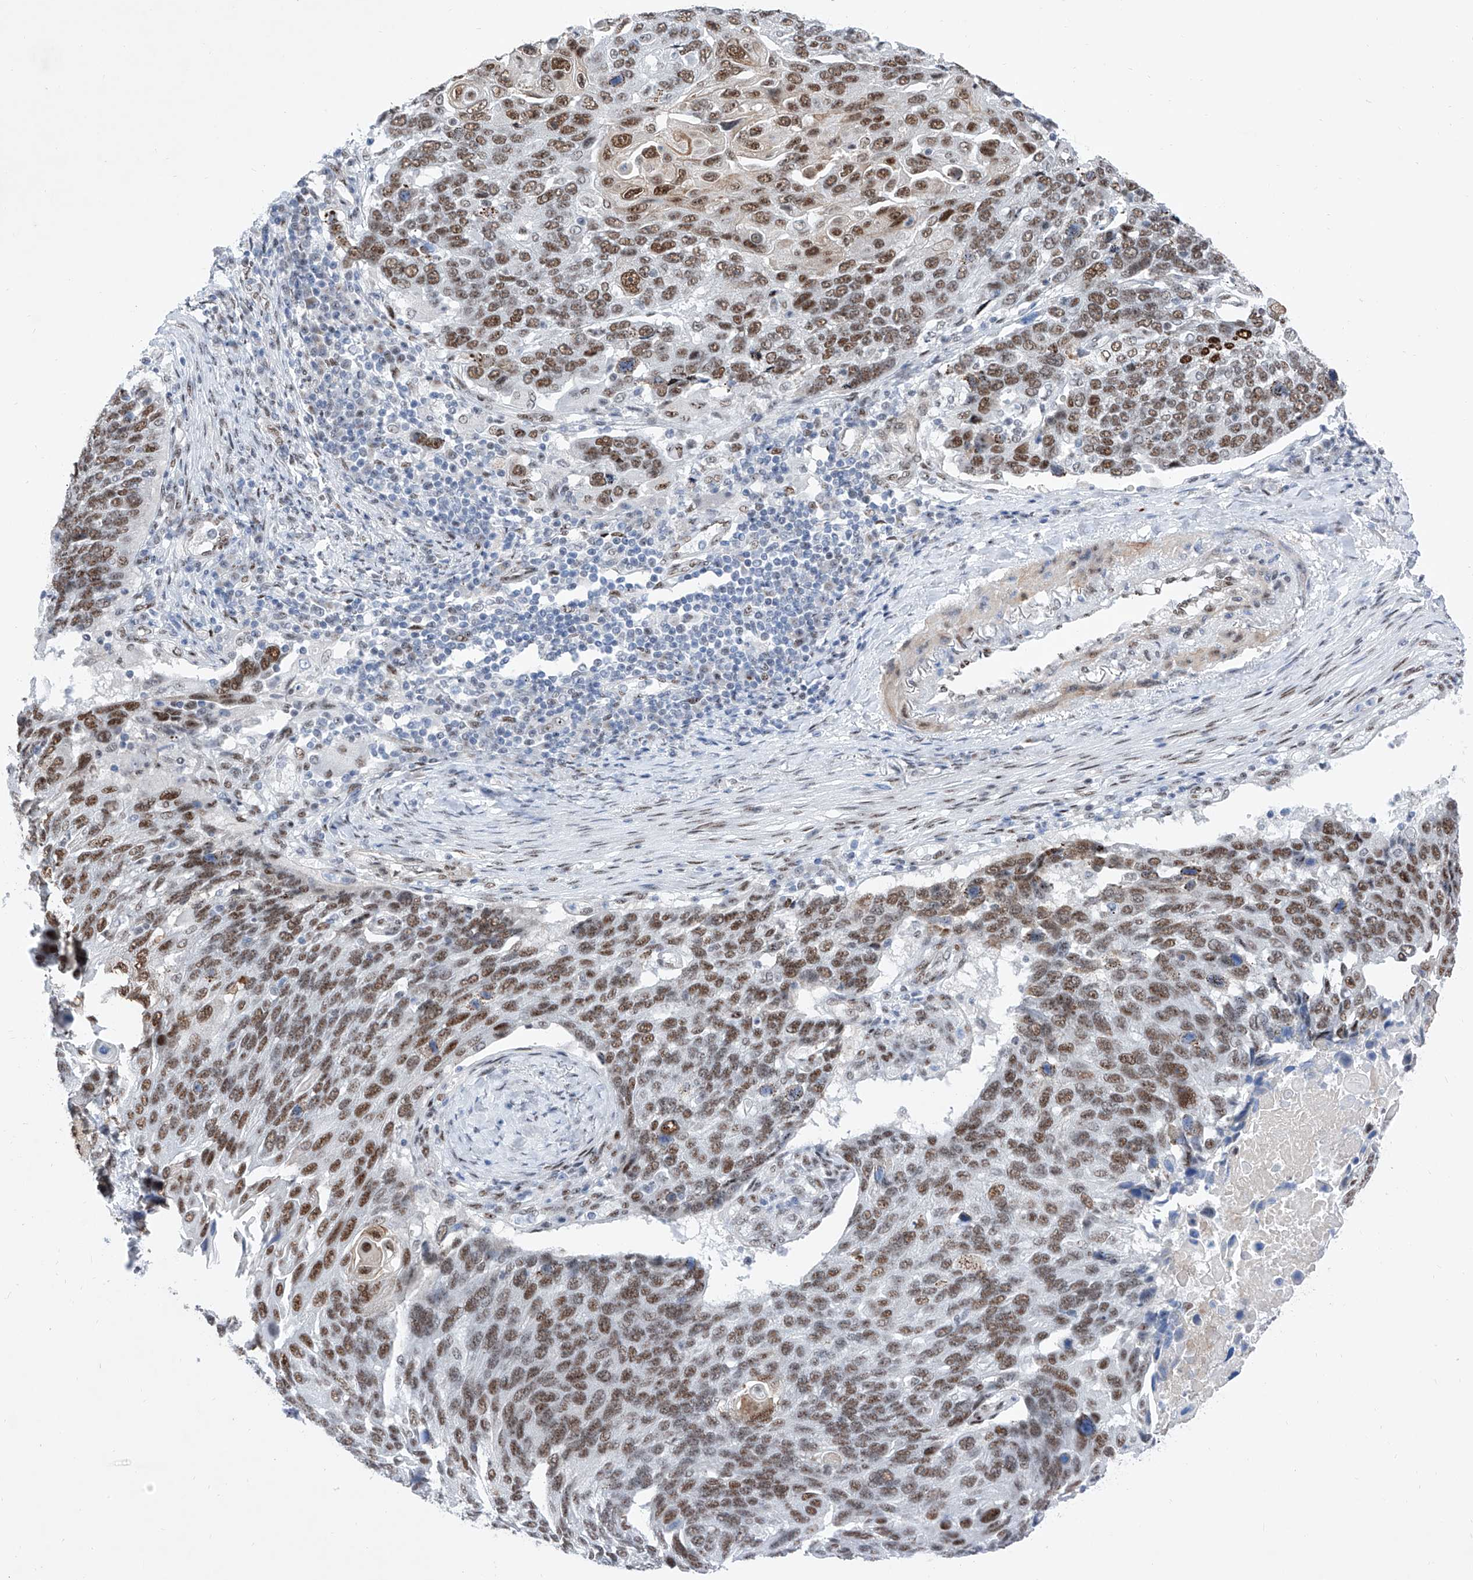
{"staining": {"intensity": "moderate", "quantity": ">75%", "location": "nuclear"}, "tissue": "lung cancer", "cell_type": "Tumor cells", "image_type": "cancer", "snomed": [{"axis": "morphology", "description": "Squamous cell carcinoma, NOS"}, {"axis": "topography", "description": "Lung"}], "caption": "Protein expression analysis of human lung squamous cell carcinoma reveals moderate nuclear expression in approximately >75% of tumor cells. The protein of interest is shown in brown color, while the nuclei are stained blue.", "gene": "ATN1", "patient": {"sex": "male", "age": 66}}